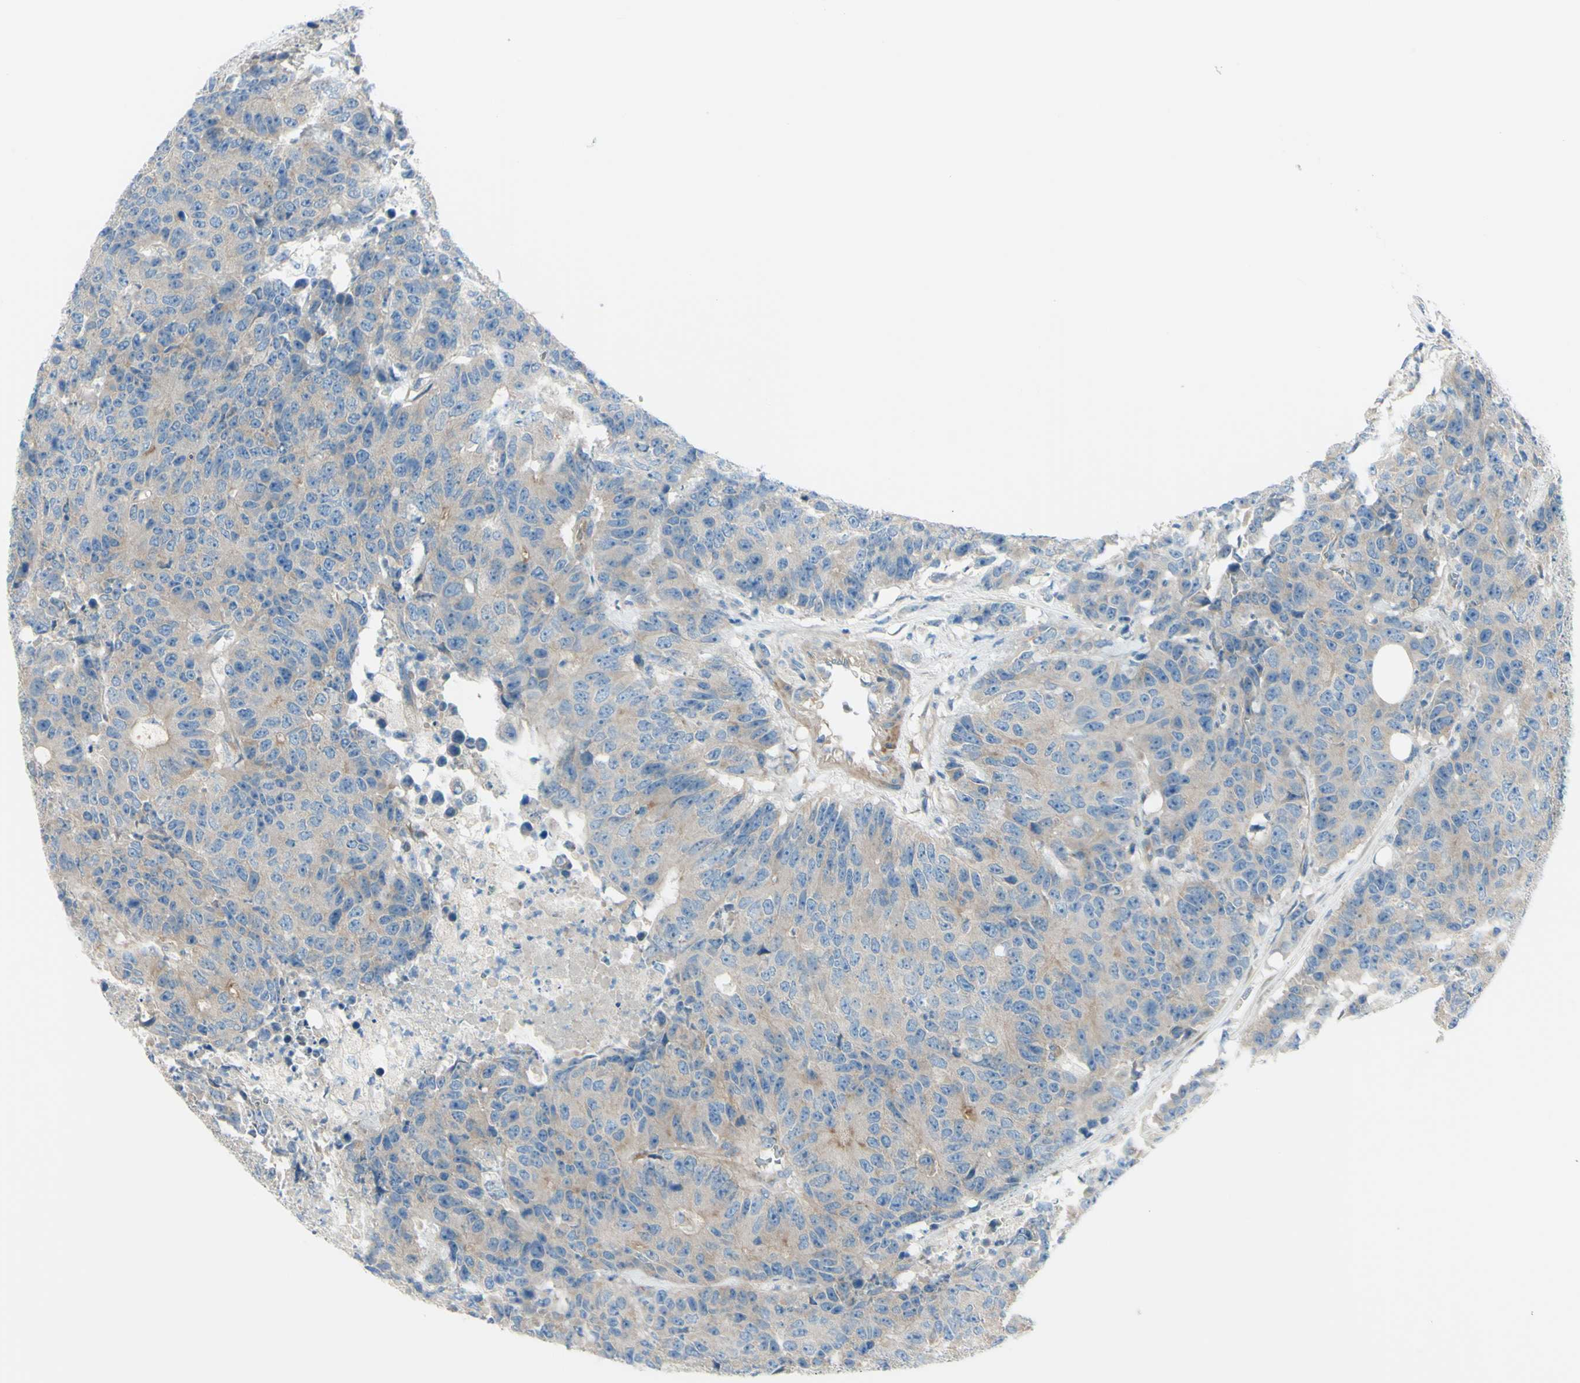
{"staining": {"intensity": "weak", "quantity": "<25%", "location": "cytoplasmic/membranous"}, "tissue": "colorectal cancer", "cell_type": "Tumor cells", "image_type": "cancer", "snomed": [{"axis": "morphology", "description": "Adenocarcinoma, NOS"}, {"axis": "topography", "description": "Colon"}], "caption": "Tumor cells are negative for brown protein staining in adenocarcinoma (colorectal). (Stains: DAB IHC with hematoxylin counter stain, Microscopy: brightfield microscopy at high magnification).", "gene": "PCDHGA2", "patient": {"sex": "female", "age": 86}}